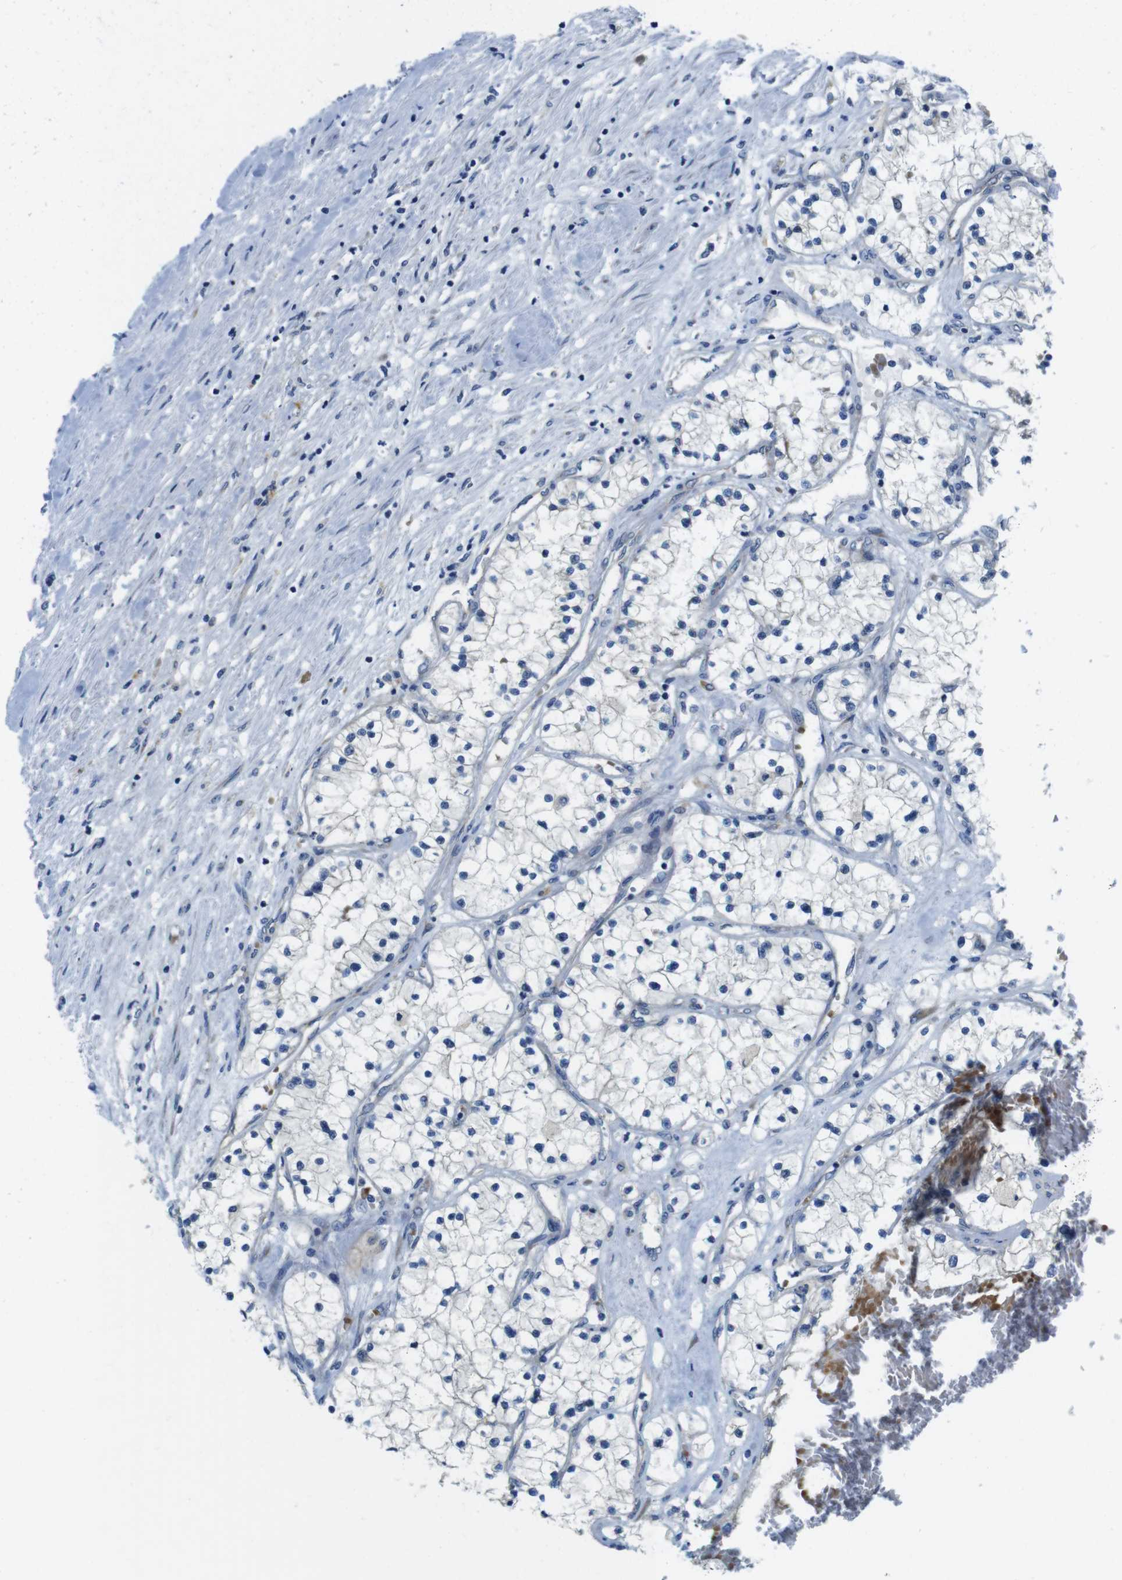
{"staining": {"intensity": "negative", "quantity": "none", "location": "none"}, "tissue": "renal cancer", "cell_type": "Tumor cells", "image_type": "cancer", "snomed": [{"axis": "morphology", "description": "Adenocarcinoma, NOS"}, {"axis": "topography", "description": "Kidney"}], "caption": "Immunohistochemical staining of human renal adenocarcinoma displays no significant positivity in tumor cells. Nuclei are stained in blue.", "gene": "TMEM234", "patient": {"sex": "male", "age": 68}}